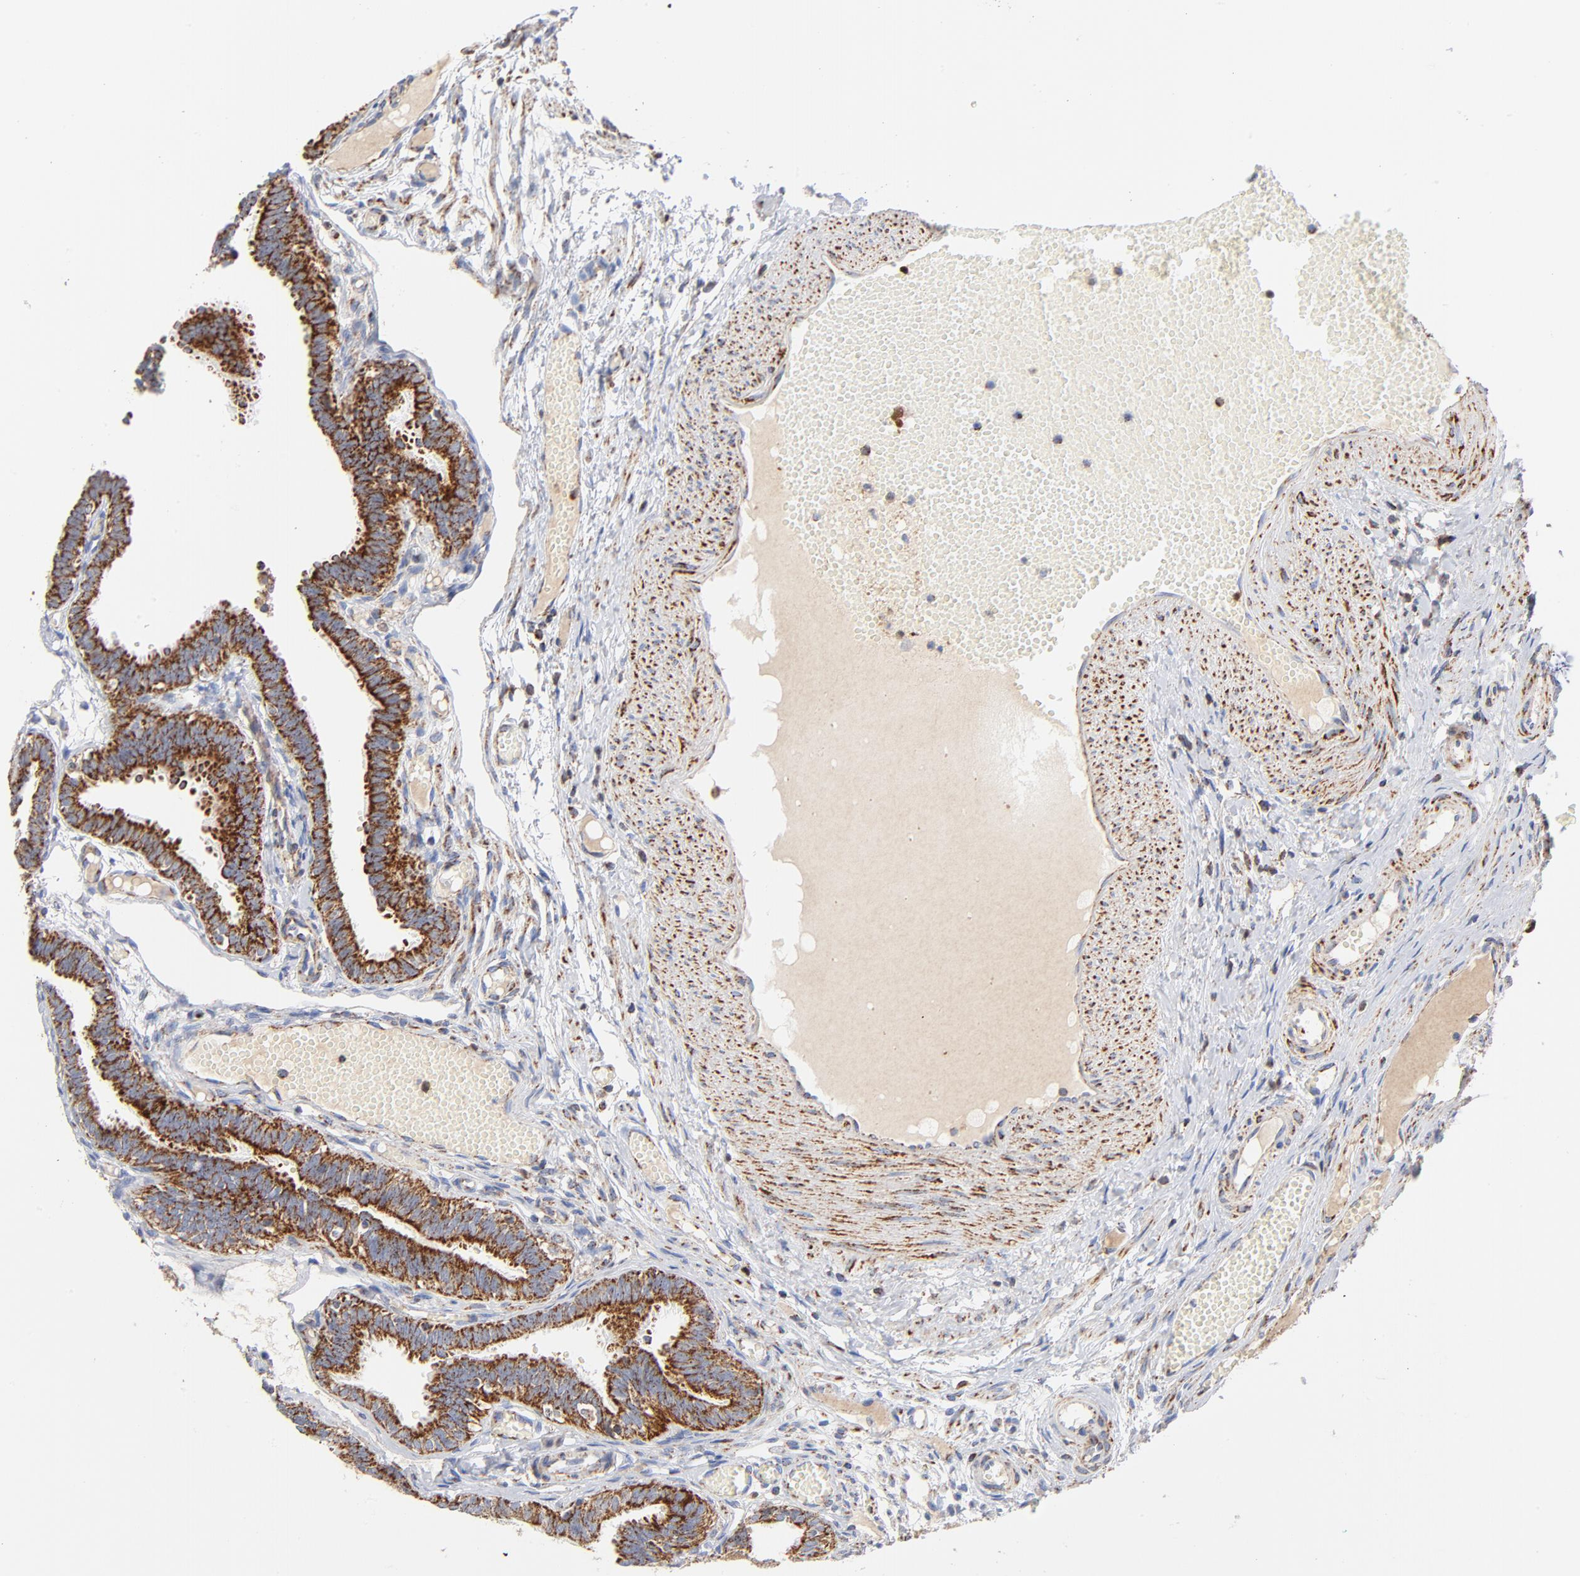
{"staining": {"intensity": "strong", "quantity": ">75%", "location": "cytoplasmic/membranous"}, "tissue": "fallopian tube", "cell_type": "Glandular cells", "image_type": "normal", "snomed": [{"axis": "morphology", "description": "Normal tissue, NOS"}, {"axis": "topography", "description": "Fallopian tube"}], "caption": "Protein staining of unremarkable fallopian tube displays strong cytoplasmic/membranous positivity in approximately >75% of glandular cells.", "gene": "DIABLO", "patient": {"sex": "female", "age": 29}}